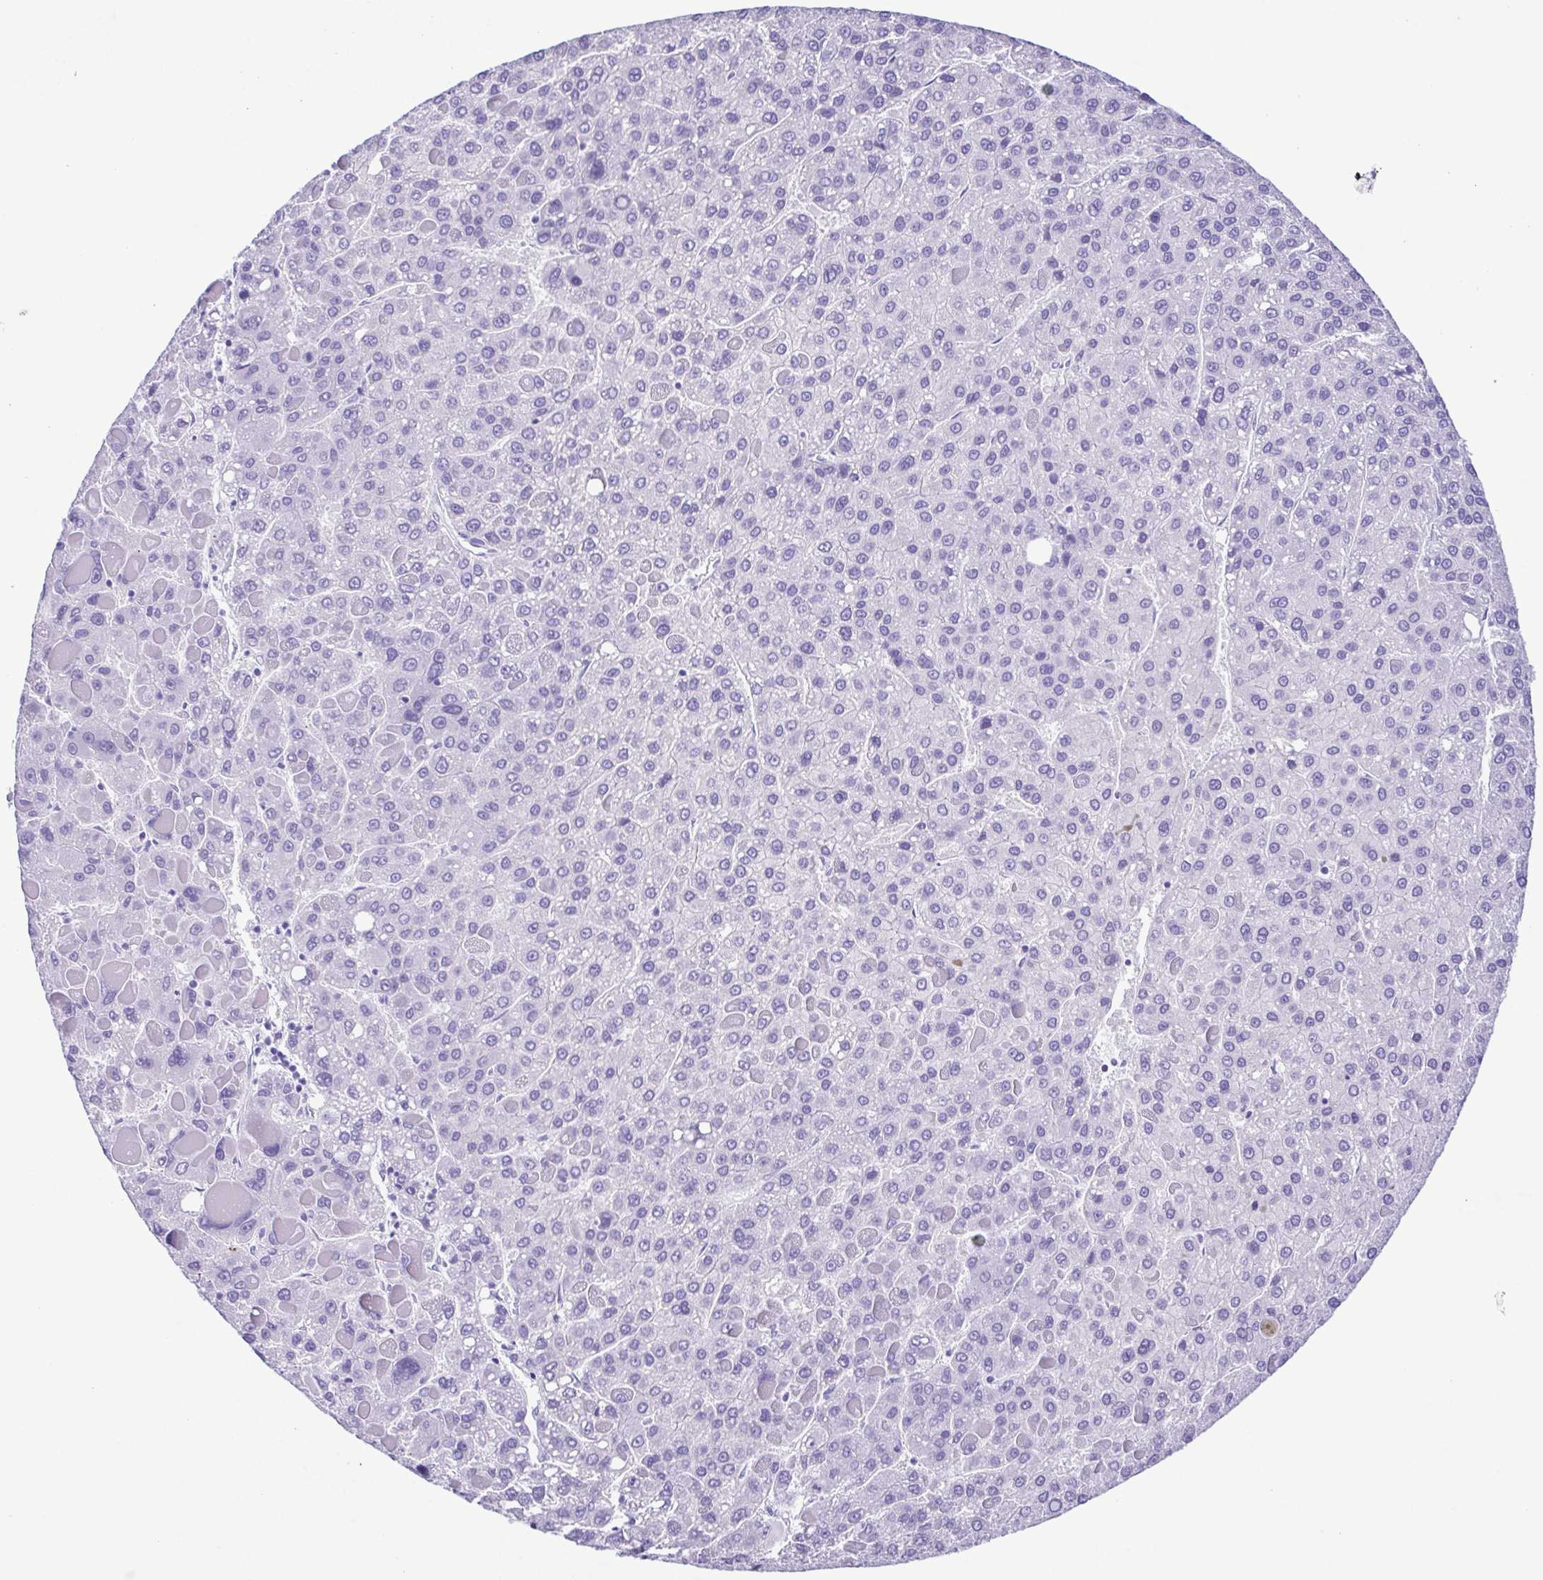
{"staining": {"intensity": "negative", "quantity": "none", "location": "none"}, "tissue": "liver cancer", "cell_type": "Tumor cells", "image_type": "cancer", "snomed": [{"axis": "morphology", "description": "Carcinoma, Hepatocellular, NOS"}, {"axis": "topography", "description": "Liver"}], "caption": "DAB (3,3'-diaminobenzidine) immunohistochemical staining of human hepatocellular carcinoma (liver) demonstrates no significant expression in tumor cells. The staining was performed using DAB to visualize the protein expression in brown, while the nuclei were stained in blue with hematoxylin (Magnification: 20x).", "gene": "OVGP1", "patient": {"sex": "female", "age": 82}}